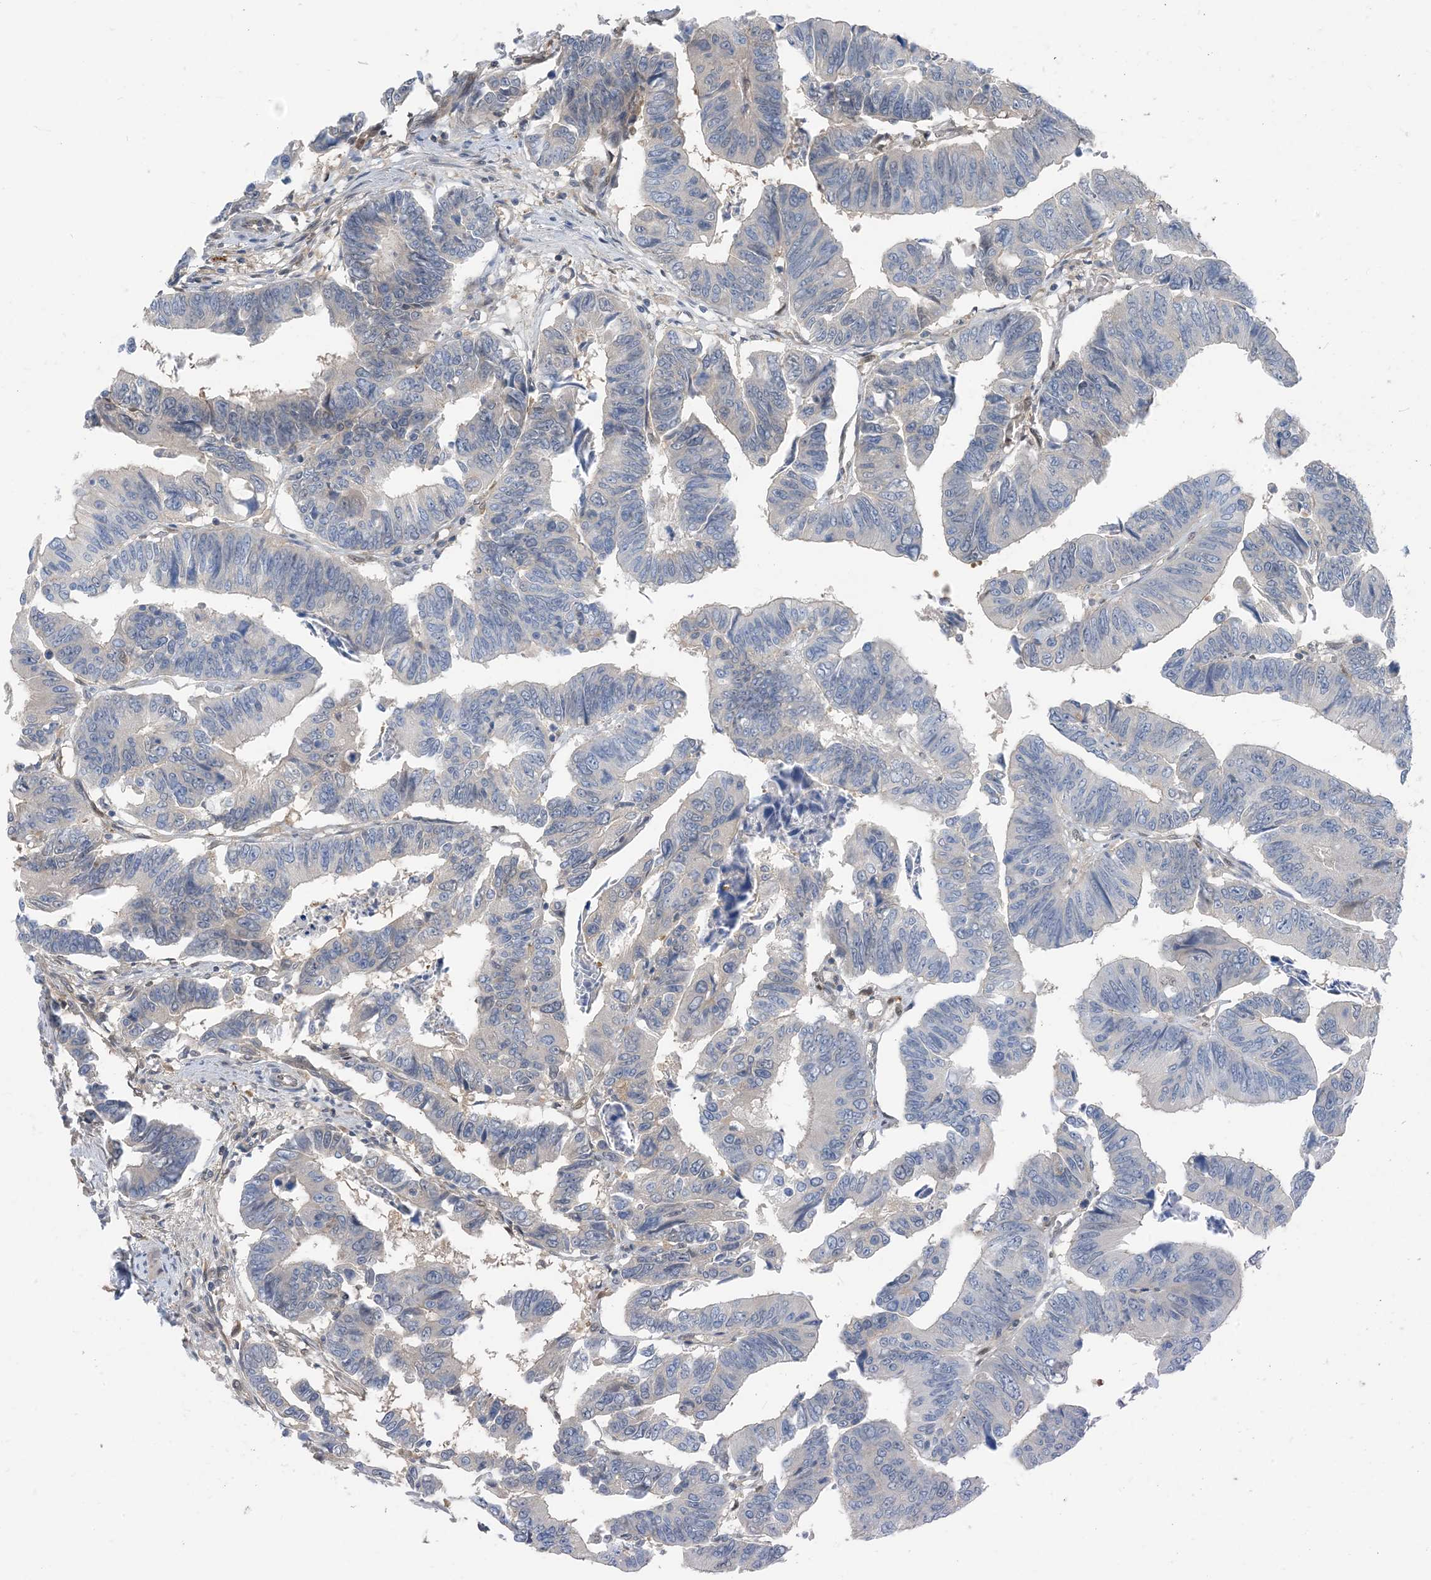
{"staining": {"intensity": "negative", "quantity": "none", "location": "none"}, "tissue": "colorectal cancer", "cell_type": "Tumor cells", "image_type": "cancer", "snomed": [{"axis": "morphology", "description": "Adenocarcinoma, NOS"}, {"axis": "topography", "description": "Rectum"}], "caption": "IHC of human colorectal cancer (adenocarcinoma) exhibits no staining in tumor cells.", "gene": "ZC3H12A", "patient": {"sex": "female", "age": 65}}